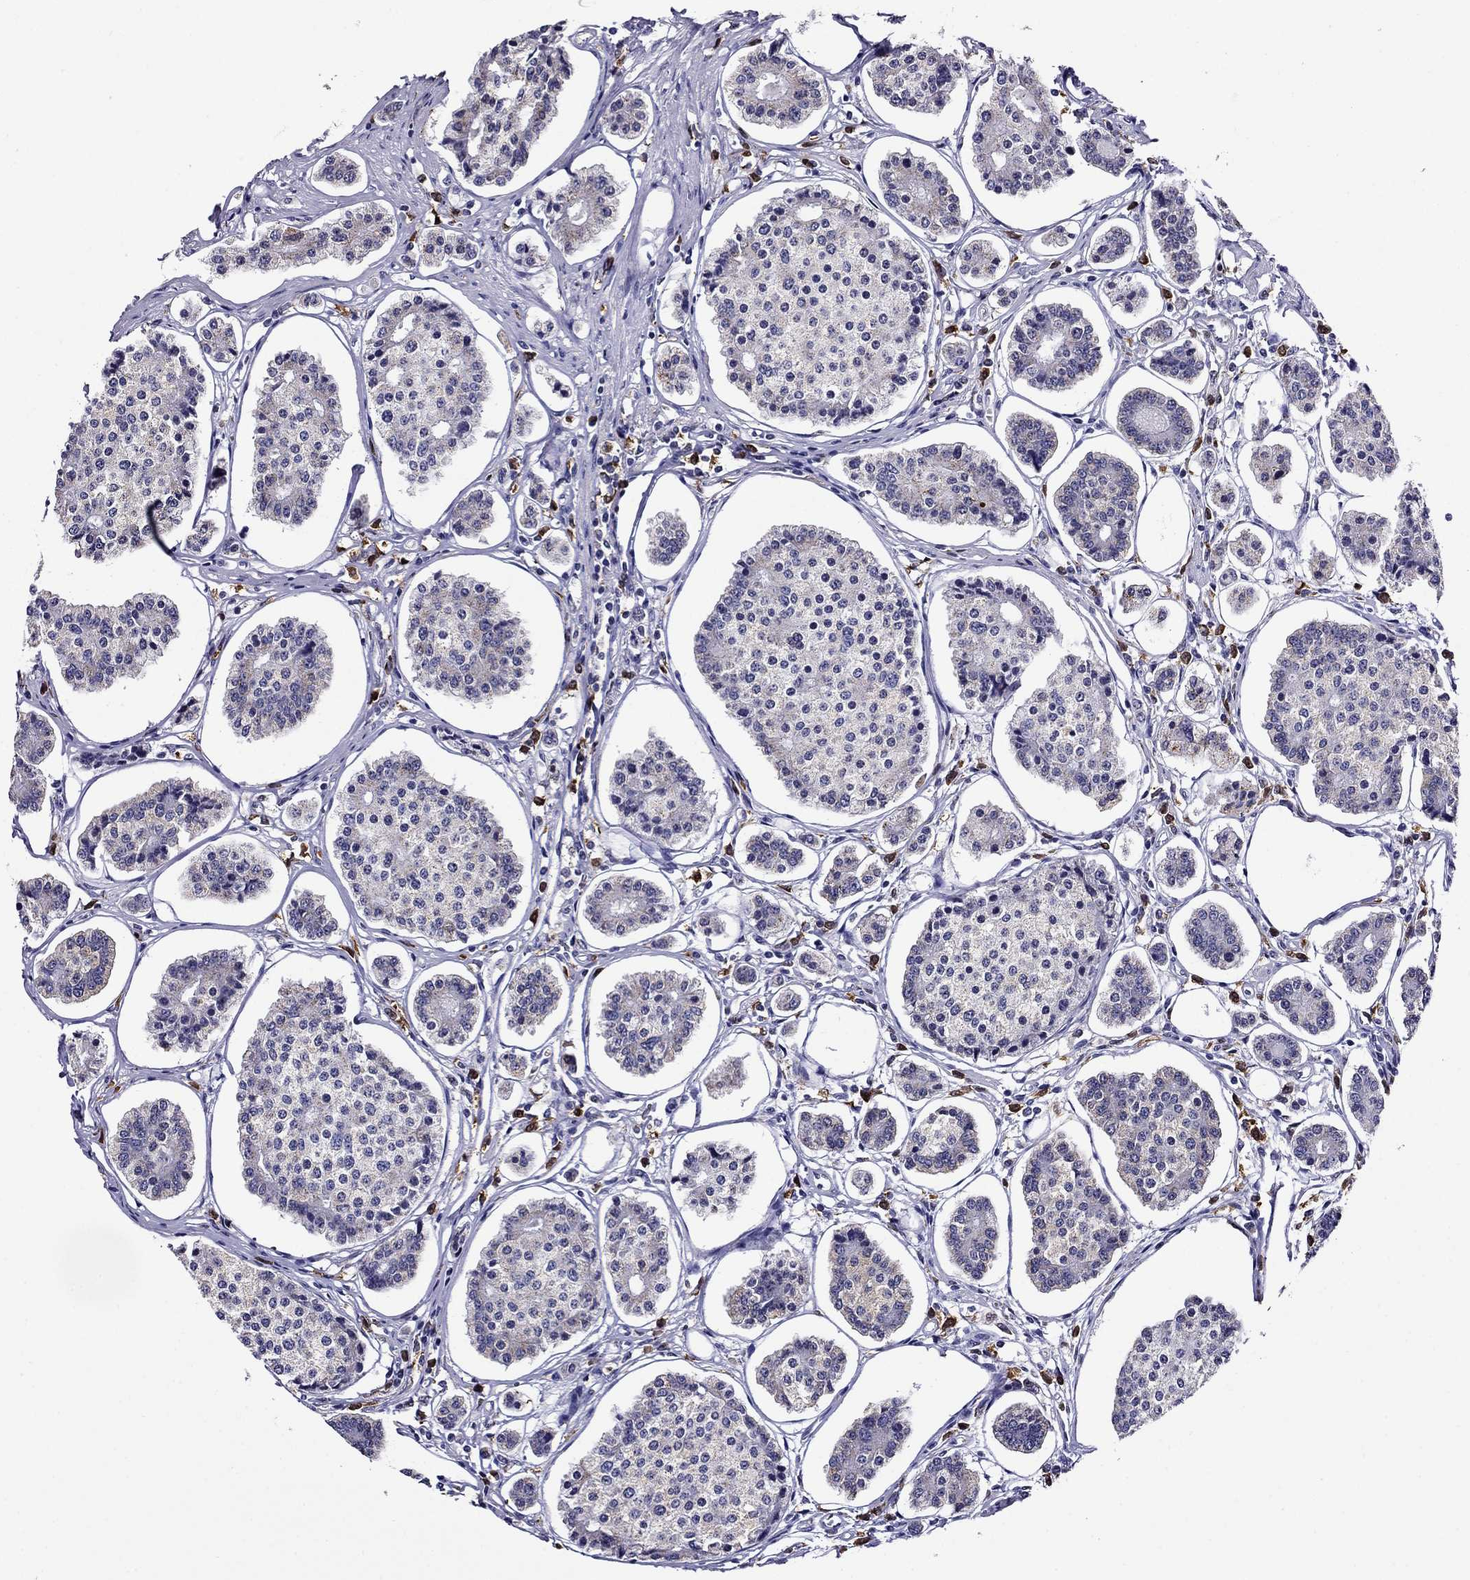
{"staining": {"intensity": "negative", "quantity": "none", "location": "none"}, "tissue": "carcinoid", "cell_type": "Tumor cells", "image_type": "cancer", "snomed": [{"axis": "morphology", "description": "Carcinoid, malignant, NOS"}, {"axis": "topography", "description": "Small intestine"}], "caption": "This micrograph is of malignant carcinoid stained with IHC to label a protein in brown with the nuclei are counter-stained blue. There is no expression in tumor cells. (DAB immunohistochemistry with hematoxylin counter stain).", "gene": "SCG2", "patient": {"sex": "female", "age": 65}}